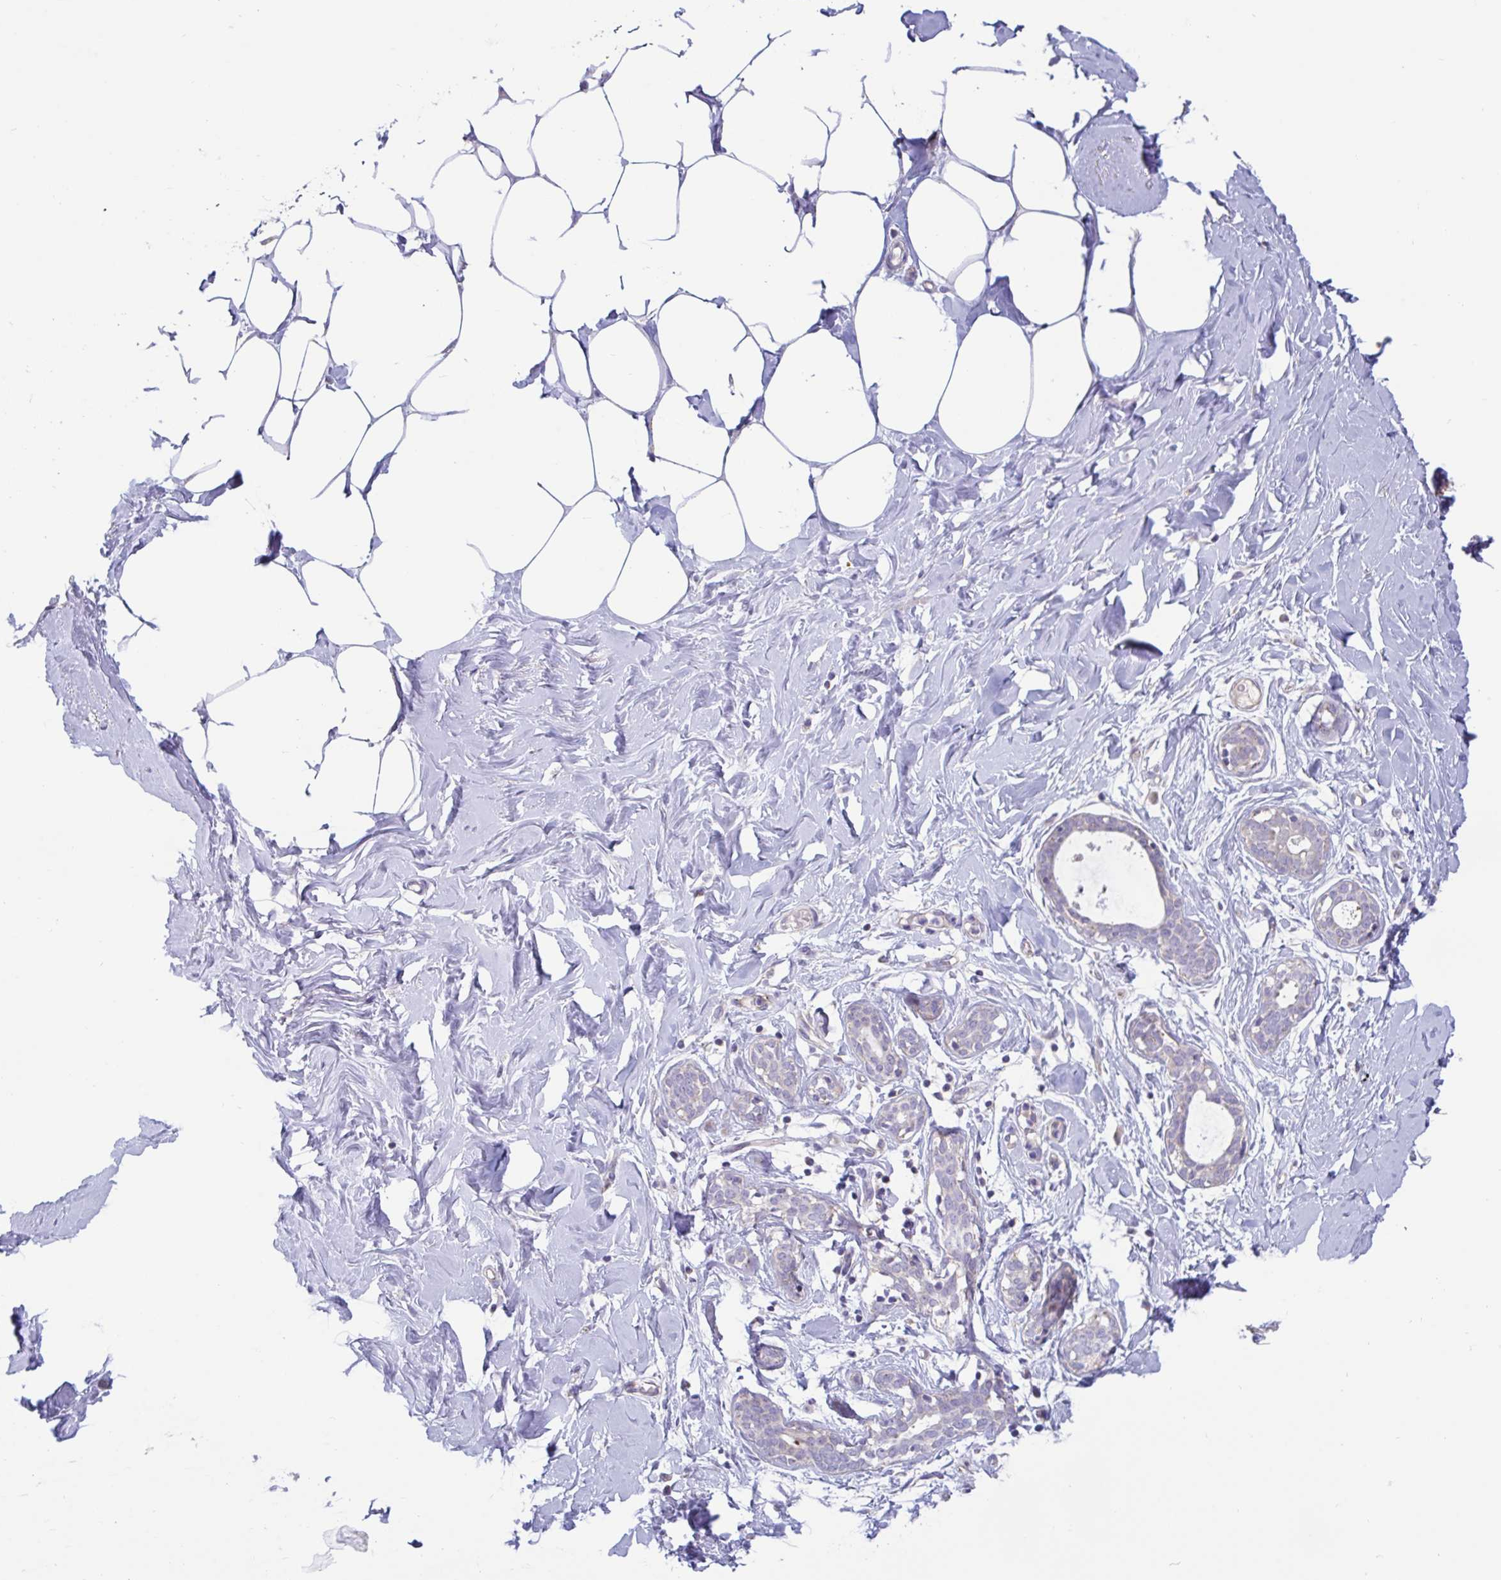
{"staining": {"intensity": "negative", "quantity": "none", "location": "none"}, "tissue": "breast", "cell_type": "Adipocytes", "image_type": "normal", "snomed": [{"axis": "morphology", "description": "Normal tissue, NOS"}, {"axis": "topography", "description": "Breast"}], "caption": "Immunohistochemical staining of normal breast demonstrates no significant staining in adipocytes.", "gene": "IL37", "patient": {"sex": "female", "age": 27}}